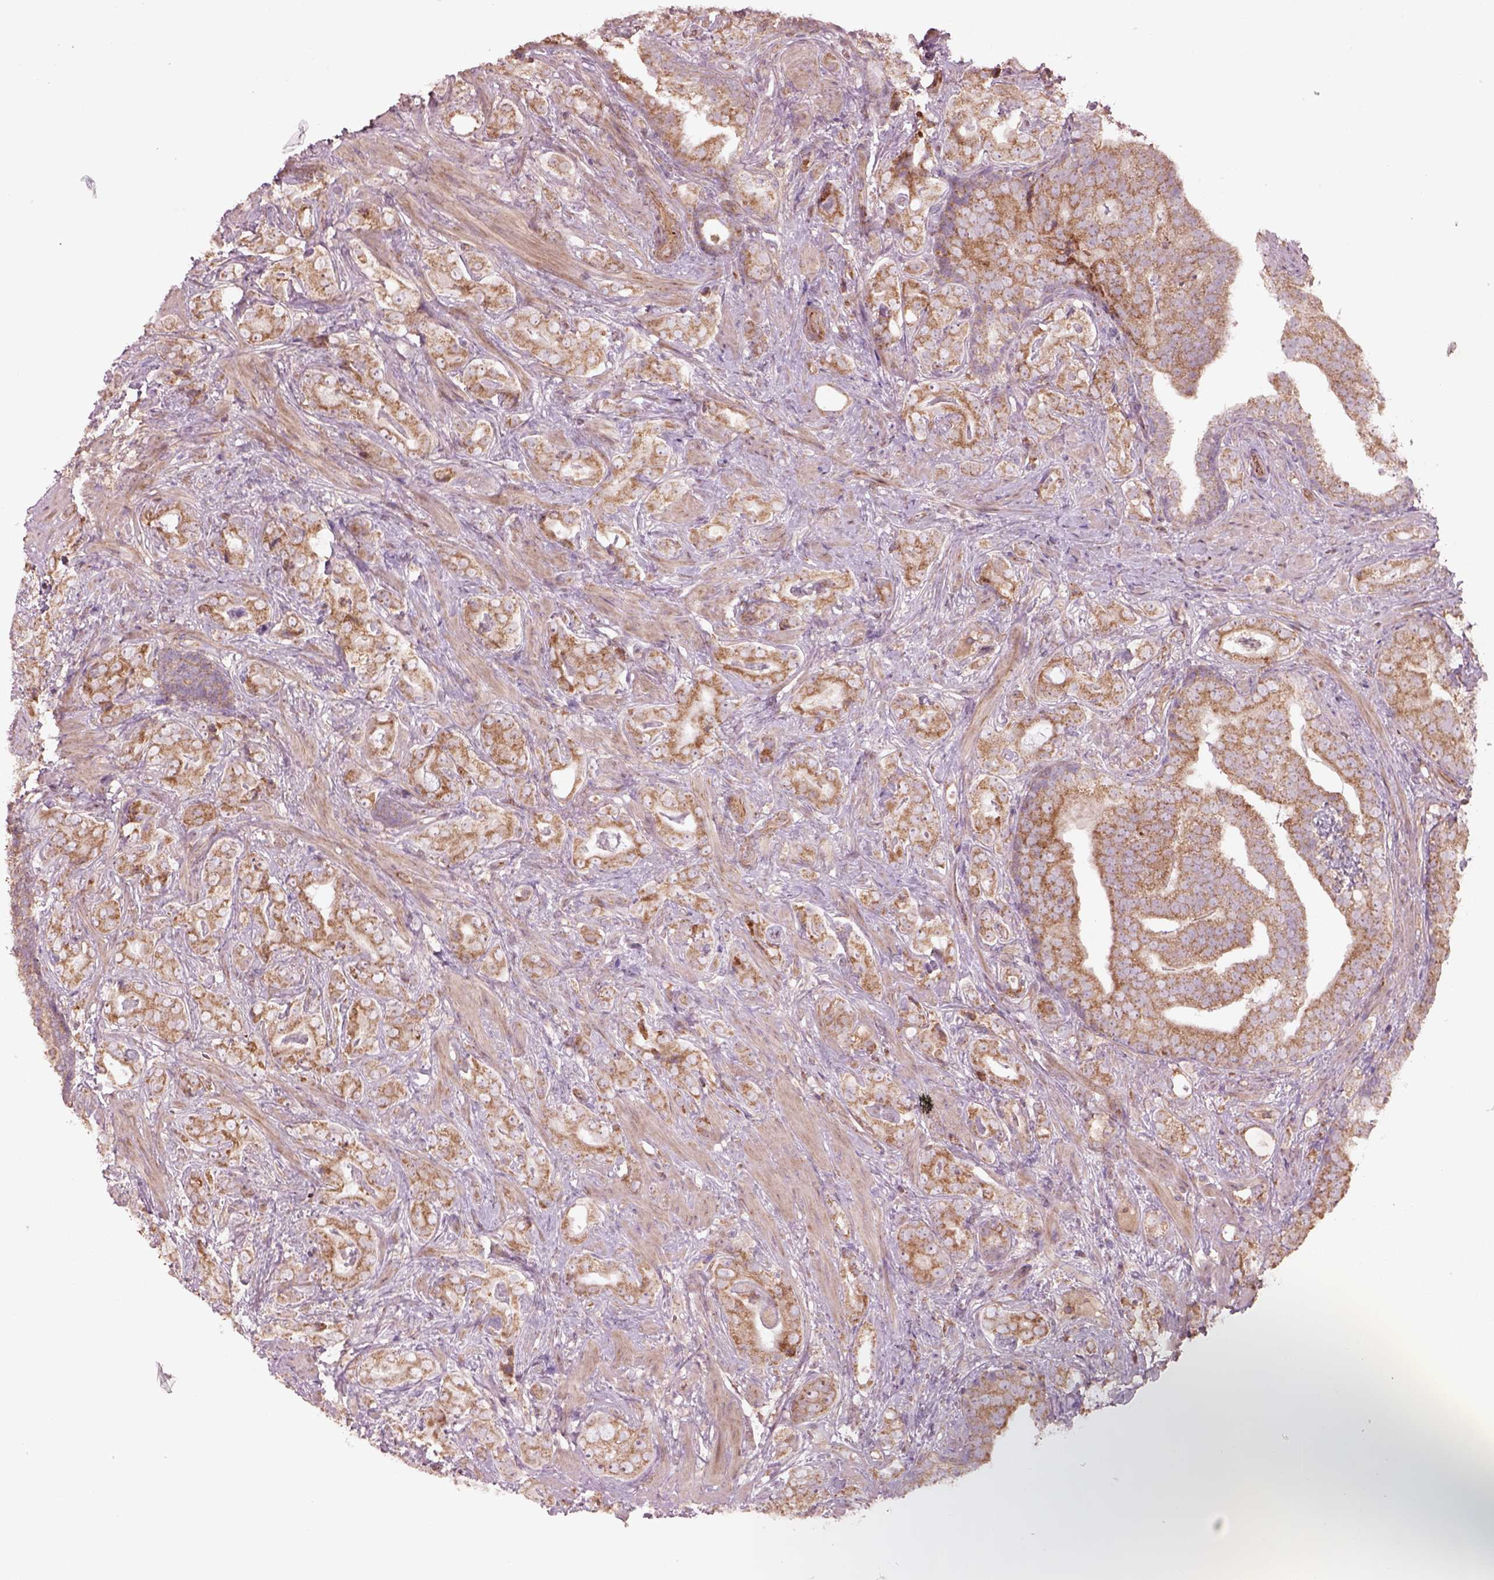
{"staining": {"intensity": "moderate", "quantity": ">75%", "location": "cytoplasmic/membranous"}, "tissue": "prostate cancer", "cell_type": "Tumor cells", "image_type": "cancer", "snomed": [{"axis": "morphology", "description": "Adenocarcinoma, NOS"}, {"axis": "topography", "description": "Prostate"}], "caption": "IHC of prostate cancer (adenocarcinoma) demonstrates medium levels of moderate cytoplasmic/membranous staining in about >75% of tumor cells.", "gene": "SLC25A5", "patient": {"sex": "male", "age": 57}}